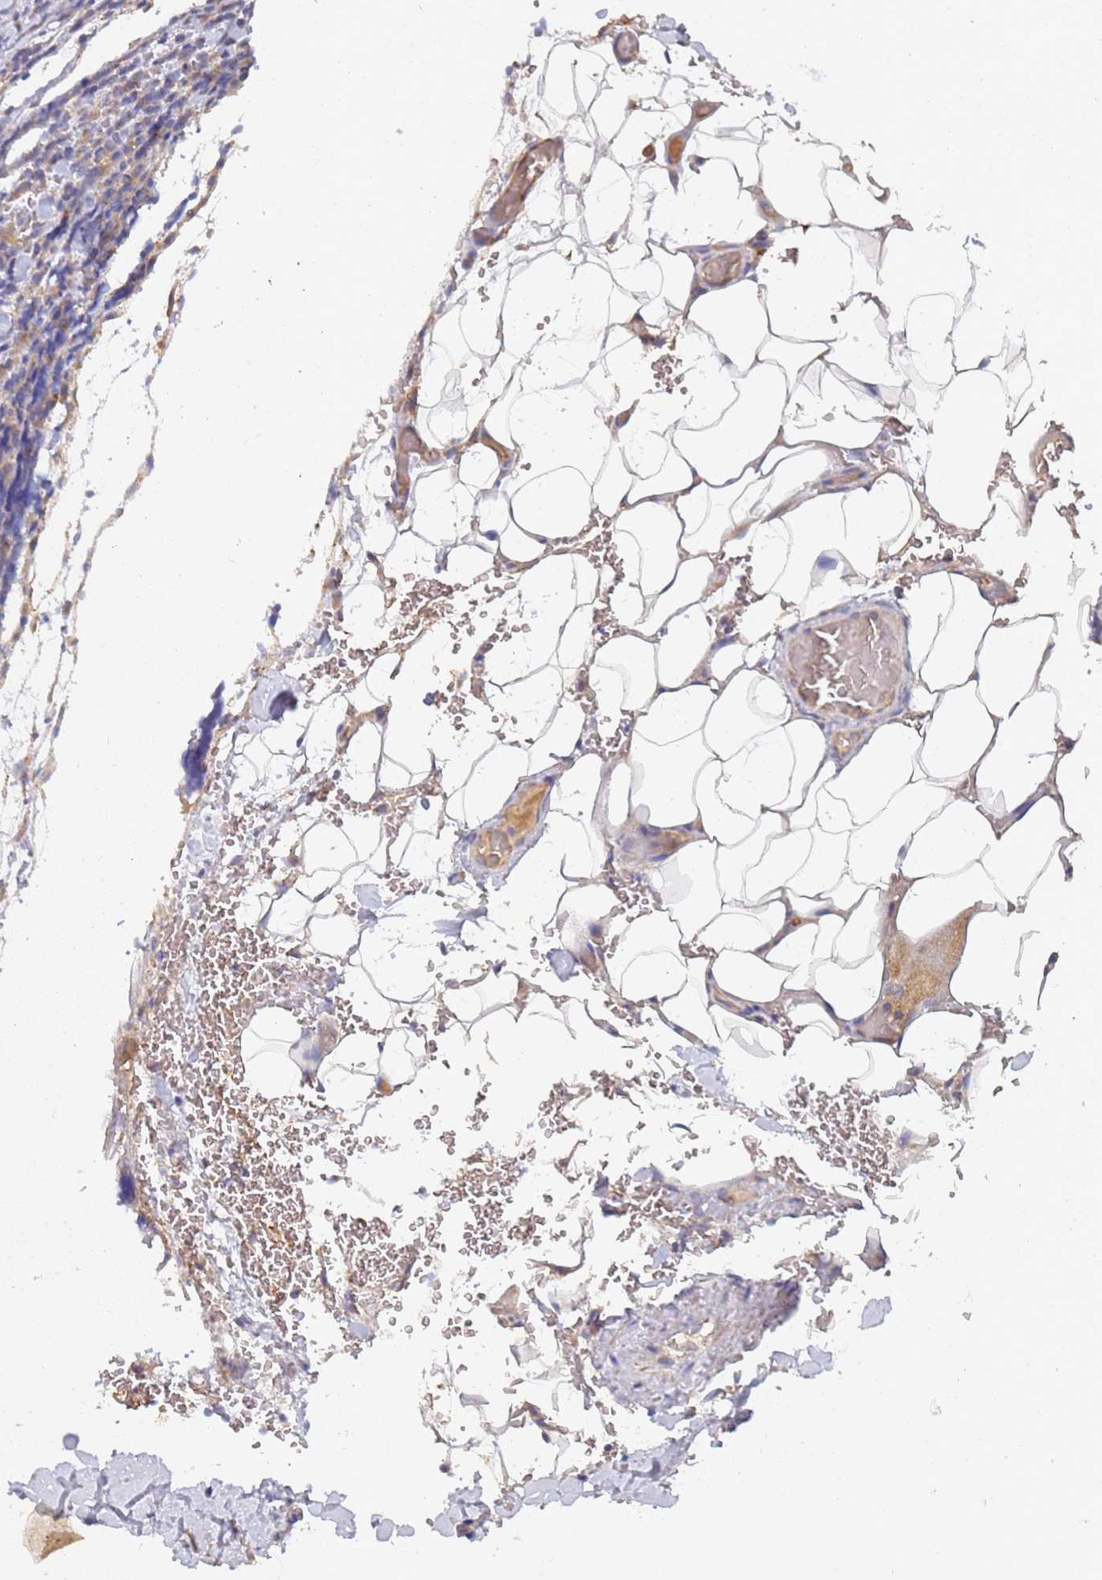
{"staining": {"intensity": "negative", "quantity": "none", "location": "none"}, "tissue": "lymphoma", "cell_type": "Tumor cells", "image_type": "cancer", "snomed": [{"axis": "morphology", "description": "Malignant lymphoma, non-Hodgkin's type, Low grade"}, {"axis": "topography", "description": "Lymph node"}], "caption": "A high-resolution image shows immunohistochemistry (IHC) staining of low-grade malignant lymphoma, non-Hodgkin's type, which reveals no significant expression in tumor cells.", "gene": "ABCB6", "patient": {"sex": "male", "age": 66}}